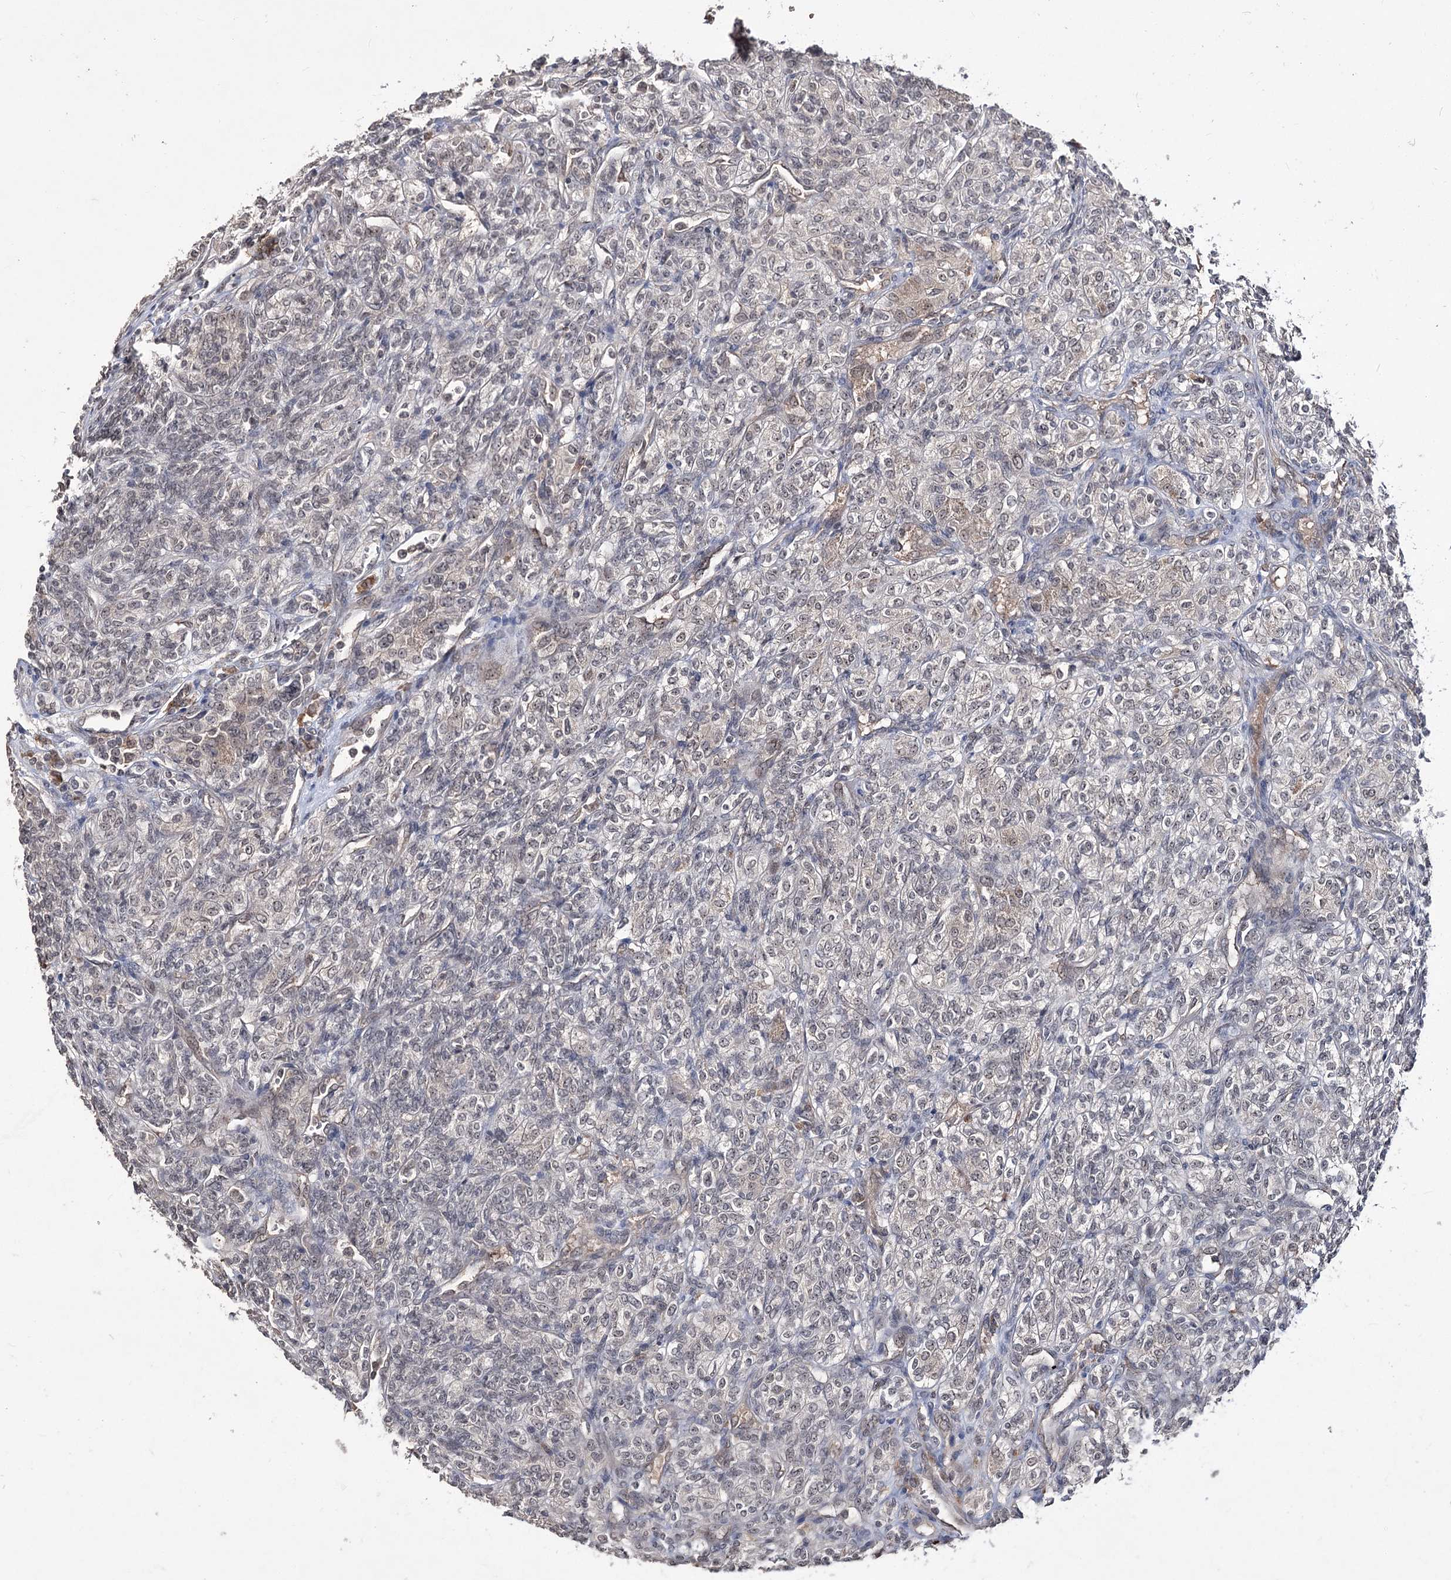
{"staining": {"intensity": "weak", "quantity": "25%-75%", "location": "nuclear"}, "tissue": "renal cancer", "cell_type": "Tumor cells", "image_type": "cancer", "snomed": [{"axis": "morphology", "description": "Adenocarcinoma, NOS"}, {"axis": "topography", "description": "Kidney"}], "caption": "High-power microscopy captured an IHC image of renal cancer (adenocarcinoma), revealing weak nuclear positivity in about 25%-75% of tumor cells.", "gene": "VGLL4", "patient": {"sex": "male", "age": 77}}